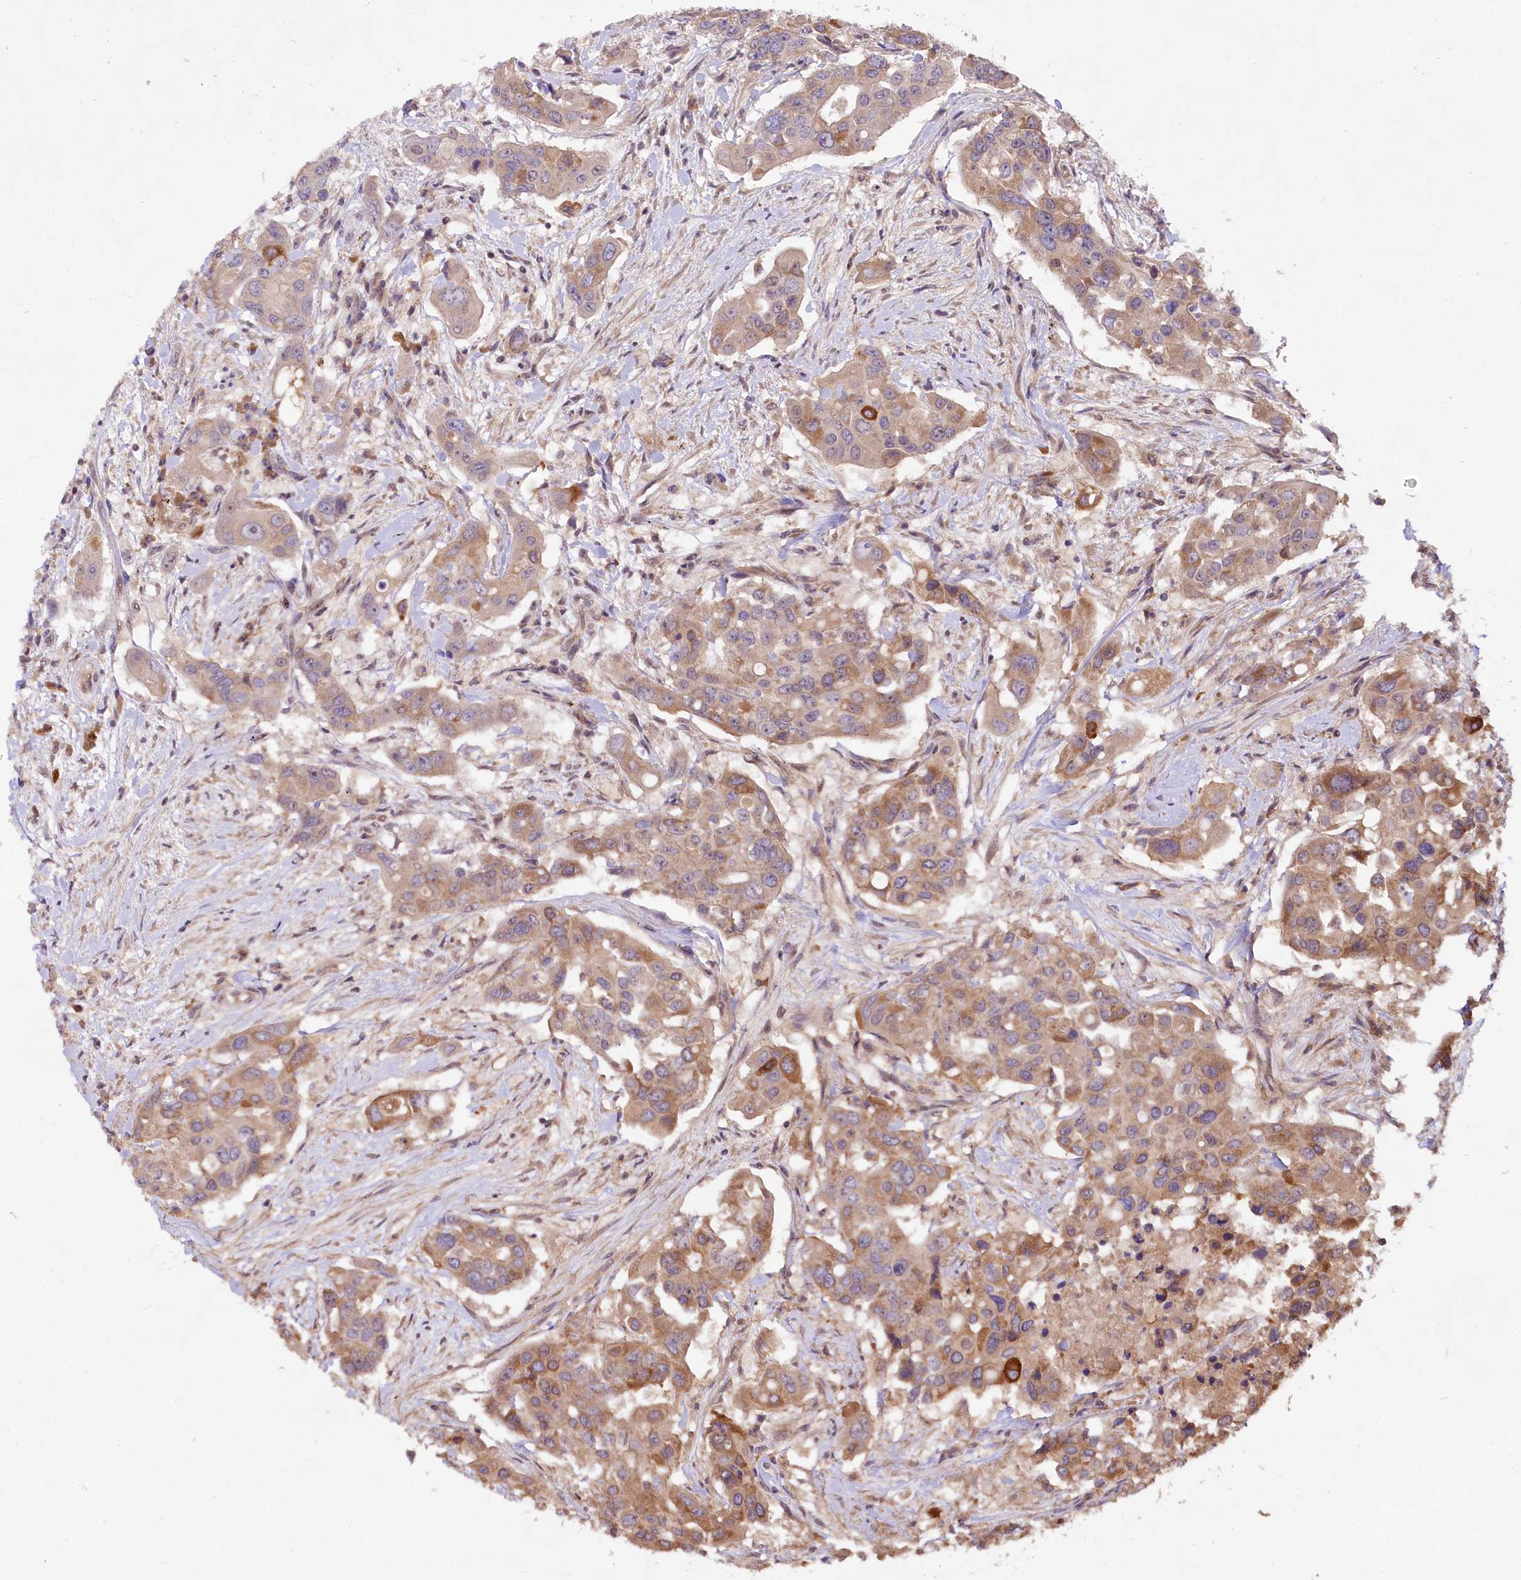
{"staining": {"intensity": "moderate", "quantity": "<25%", "location": "cytoplasmic/membranous"}, "tissue": "colorectal cancer", "cell_type": "Tumor cells", "image_type": "cancer", "snomed": [{"axis": "morphology", "description": "Adenocarcinoma, NOS"}, {"axis": "topography", "description": "Colon"}], "caption": "Colorectal cancer (adenocarcinoma) was stained to show a protein in brown. There is low levels of moderate cytoplasmic/membranous staining in about <25% of tumor cells.", "gene": "RRP8", "patient": {"sex": "male", "age": 77}}